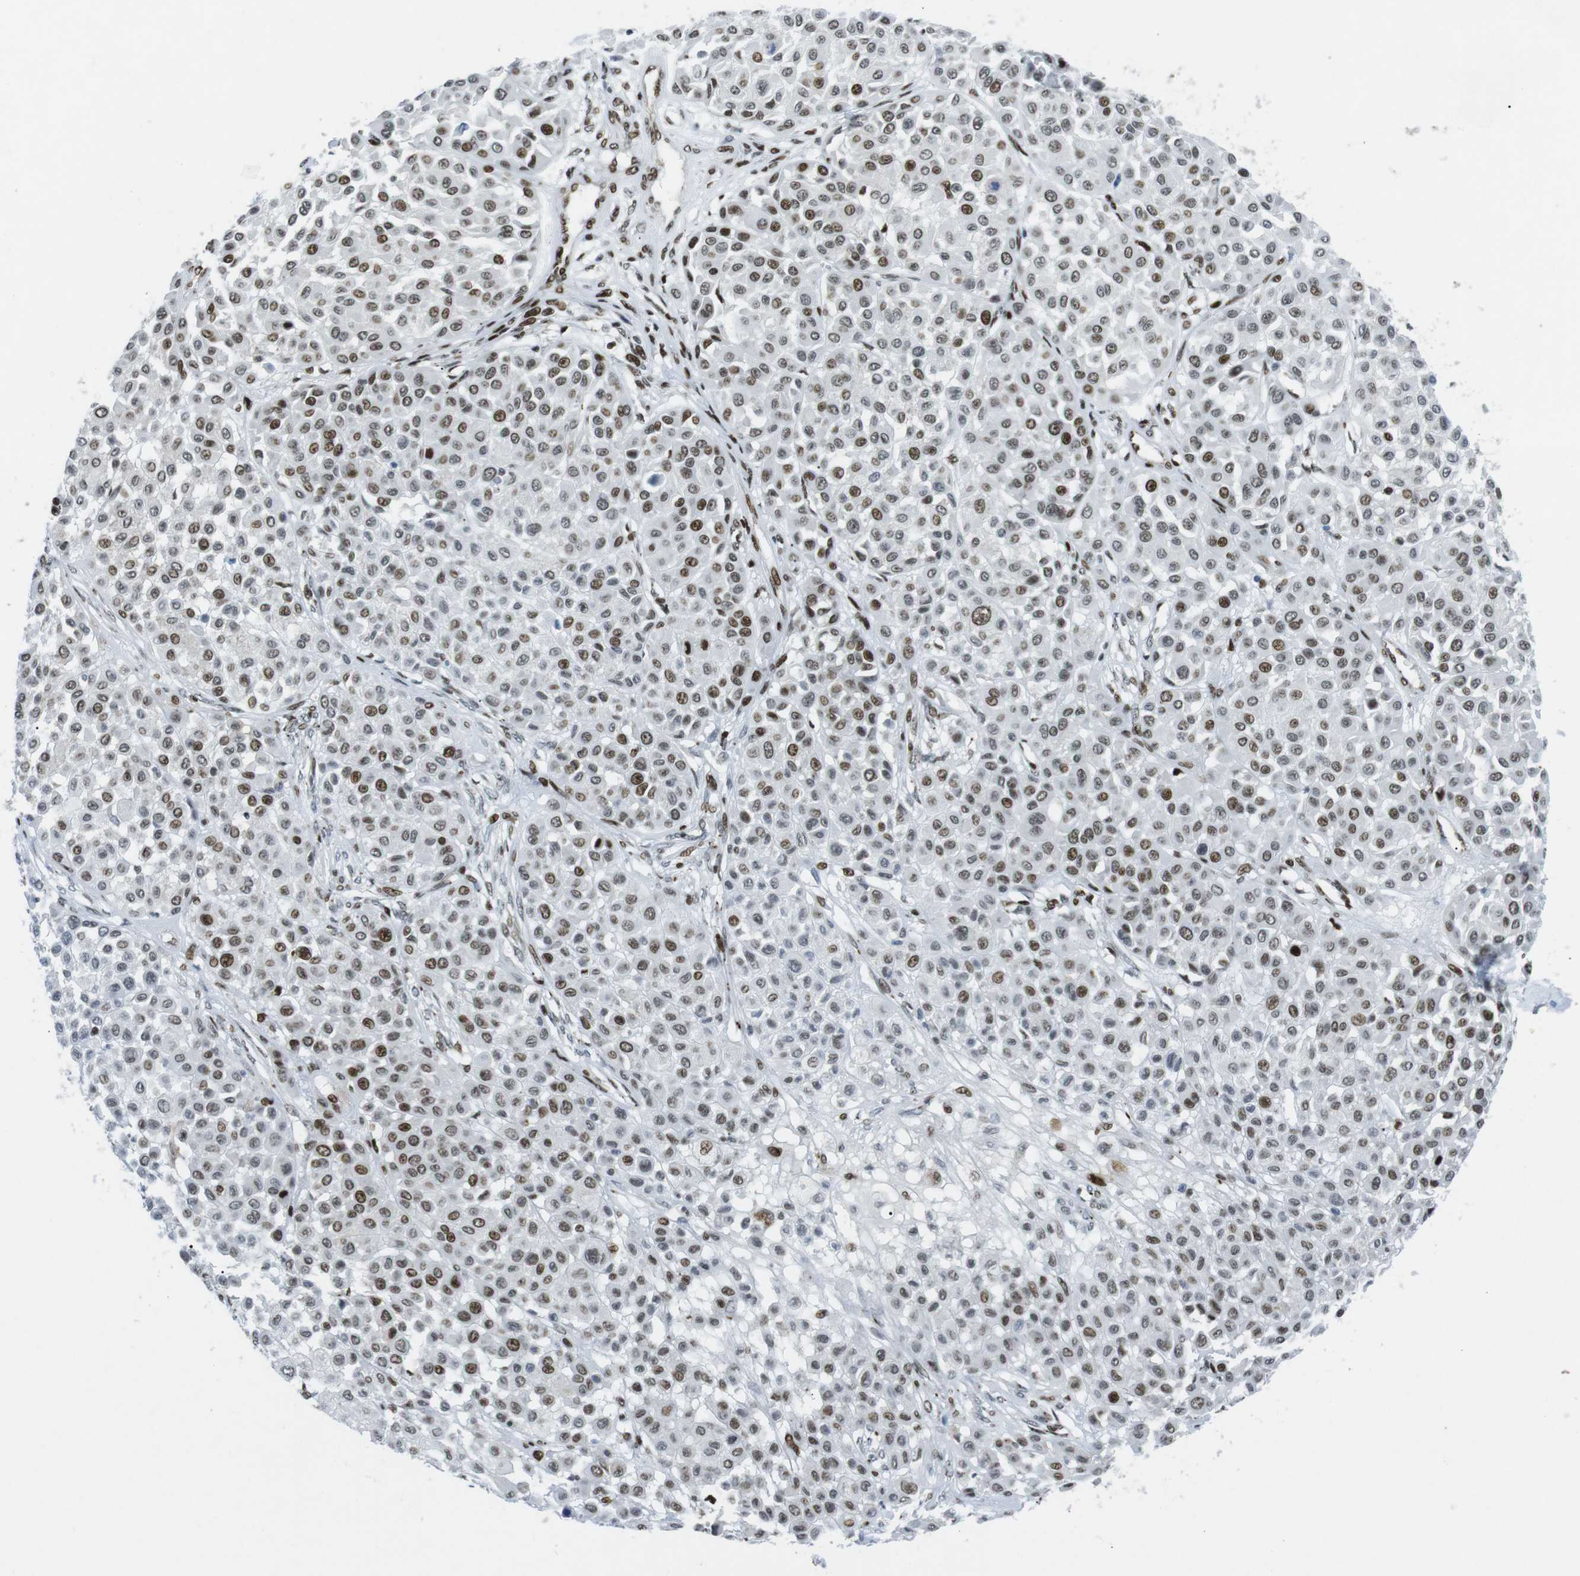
{"staining": {"intensity": "moderate", "quantity": ">75%", "location": "nuclear"}, "tissue": "melanoma", "cell_type": "Tumor cells", "image_type": "cancer", "snomed": [{"axis": "morphology", "description": "Malignant melanoma, Metastatic site"}, {"axis": "topography", "description": "Soft tissue"}], "caption": "Immunohistochemistry (IHC) staining of malignant melanoma (metastatic site), which exhibits medium levels of moderate nuclear positivity in approximately >75% of tumor cells indicating moderate nuclear protein staining. The staining was performed using DAB (3,3'-diaminobenzidine) (brown) for protein detection and nuclei were counterstained in hematoxylin (blue).", "gene": "ARID1A", "patient": {"sex": "male", "age": 41}}